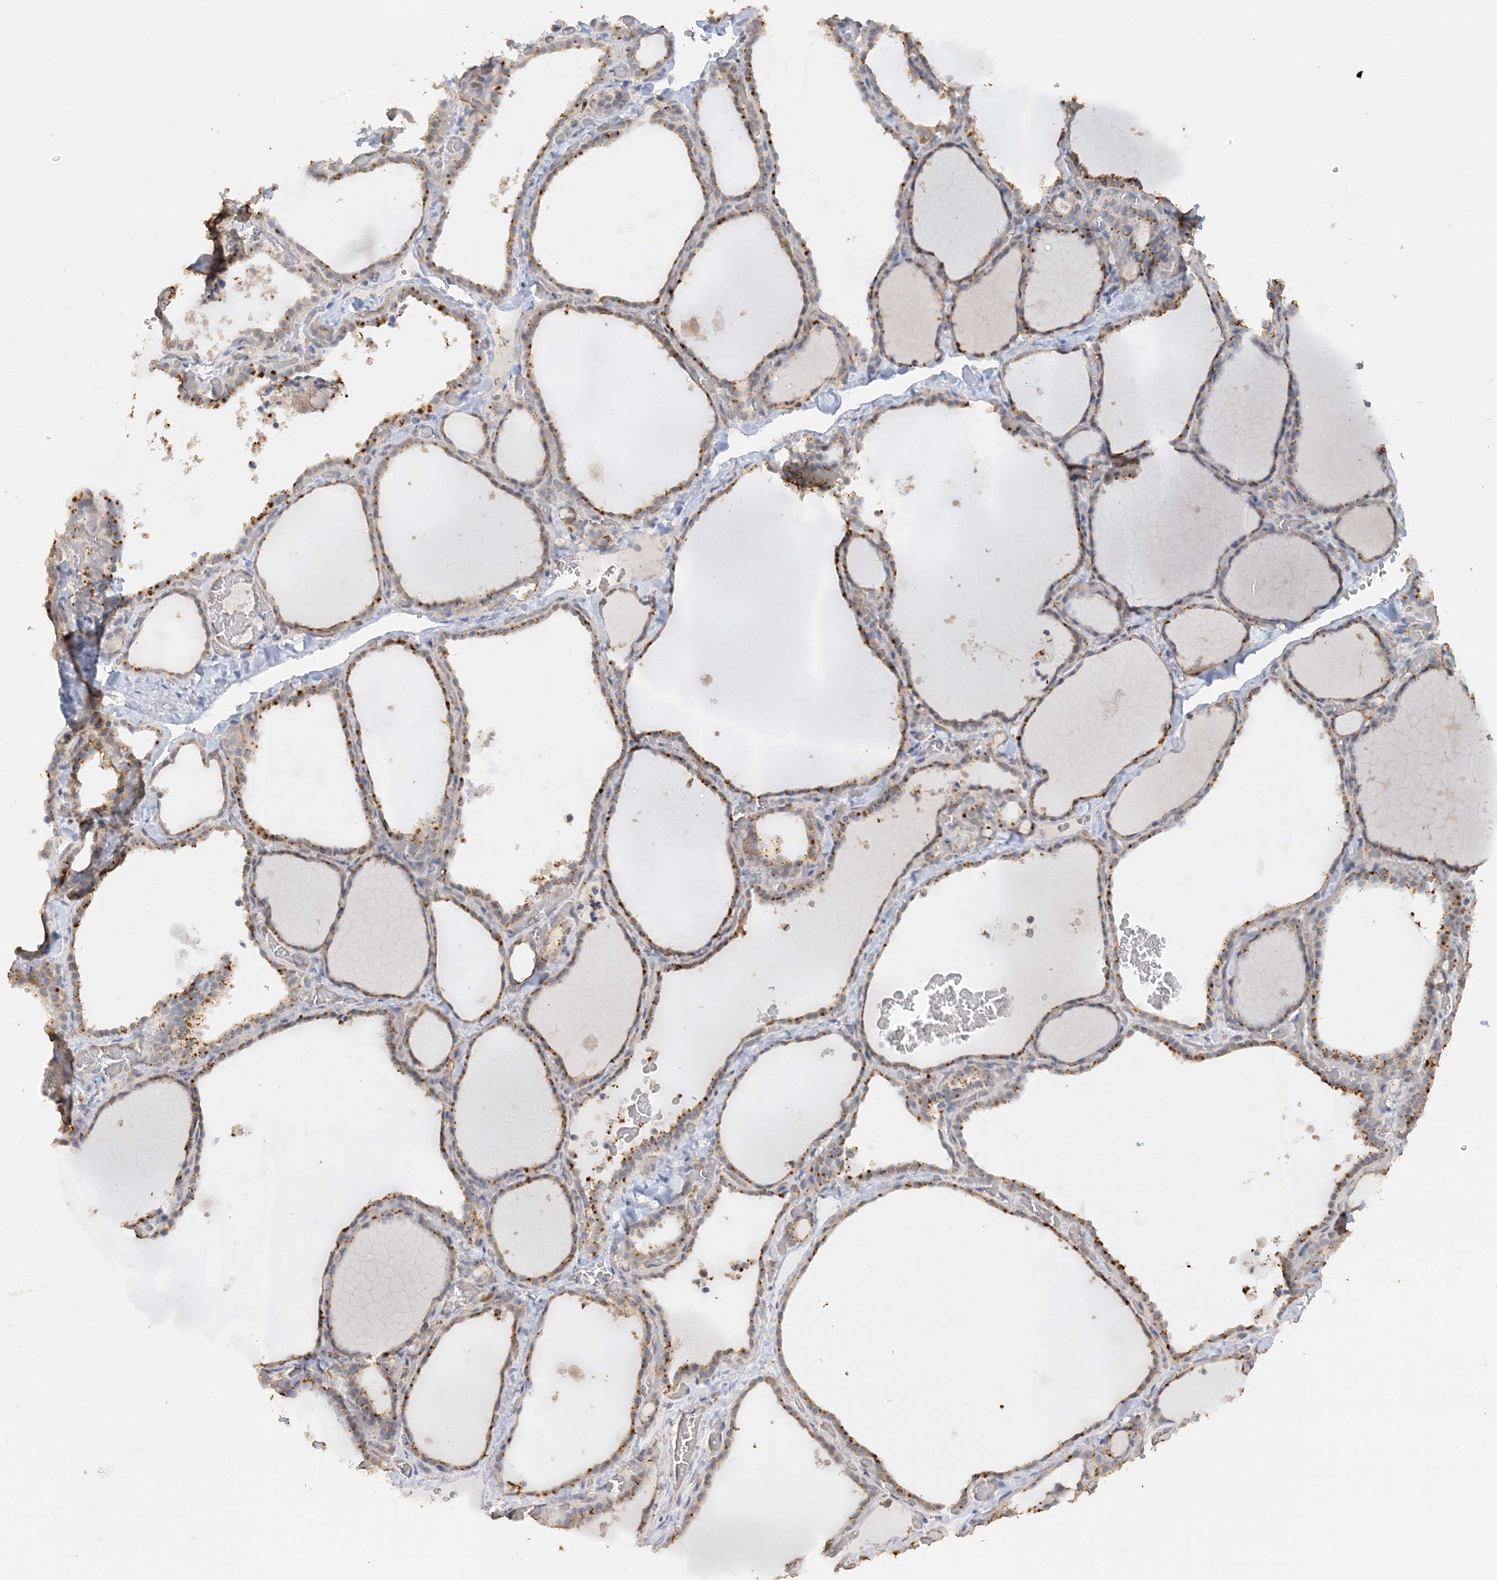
{"staining": {"intensity": "strong", "quantity": "25%-75%", "location": "cytoplasmic/membranous"}, "tissue": "thyroid gland", "cell_type": "Glandular cells", "image_type": "normal", "snomed": [{"axis": "morphology", "description": "Normal tissue, NOS"}, {"axis": "topography", "description": "Thyroid gland"}], "caption": "Strong cytoplasmic/membranous expression is identified in approximately 25%-75% of glandular cells in benign thyroid gland. The protein of interest is stained brown, and the nuclei are stained in blue (DAB IHC with brightfield microscopy, high magnification).", "gene": "SFMBT2", "patient": {"sex": "female", "age": 22}}